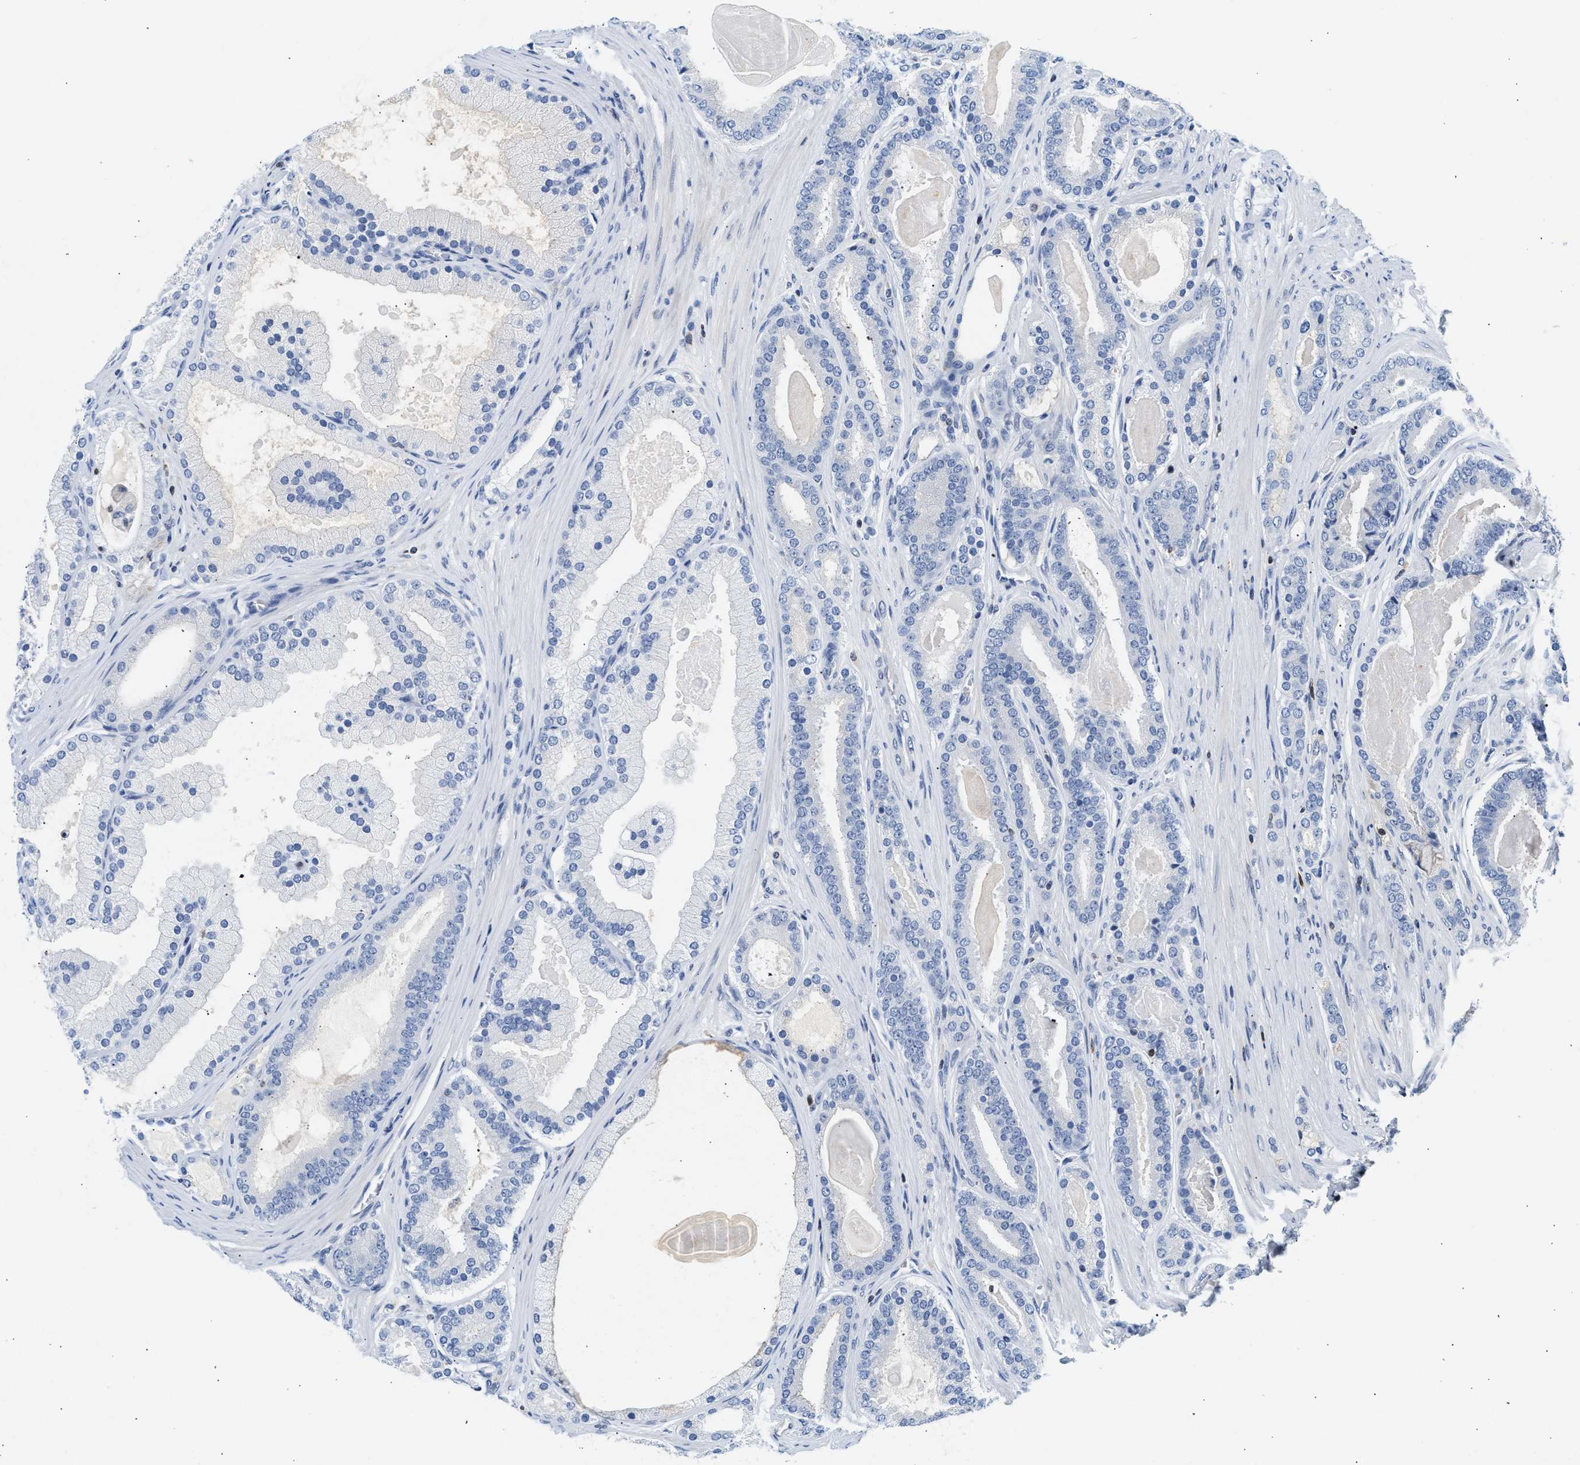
{"staining": {"intensity": "negative", "quantity": "none", "location": "none"}, "tissue": "prostate cancer", "cell_type": "Tumor cells", "image_type": "cancer", "snomed": [{"axis": "morphology", "description": "Adenocarcinoma, High grade"}, {"axis": "topography", "description": "Prostate"}], "caption": "The photomicrograph reveals no staining of tumor cells in prostate adenocarcinoma (high-grade).", "gene": "SLIT2", "patient": {"sex": "male", "age": 60}}